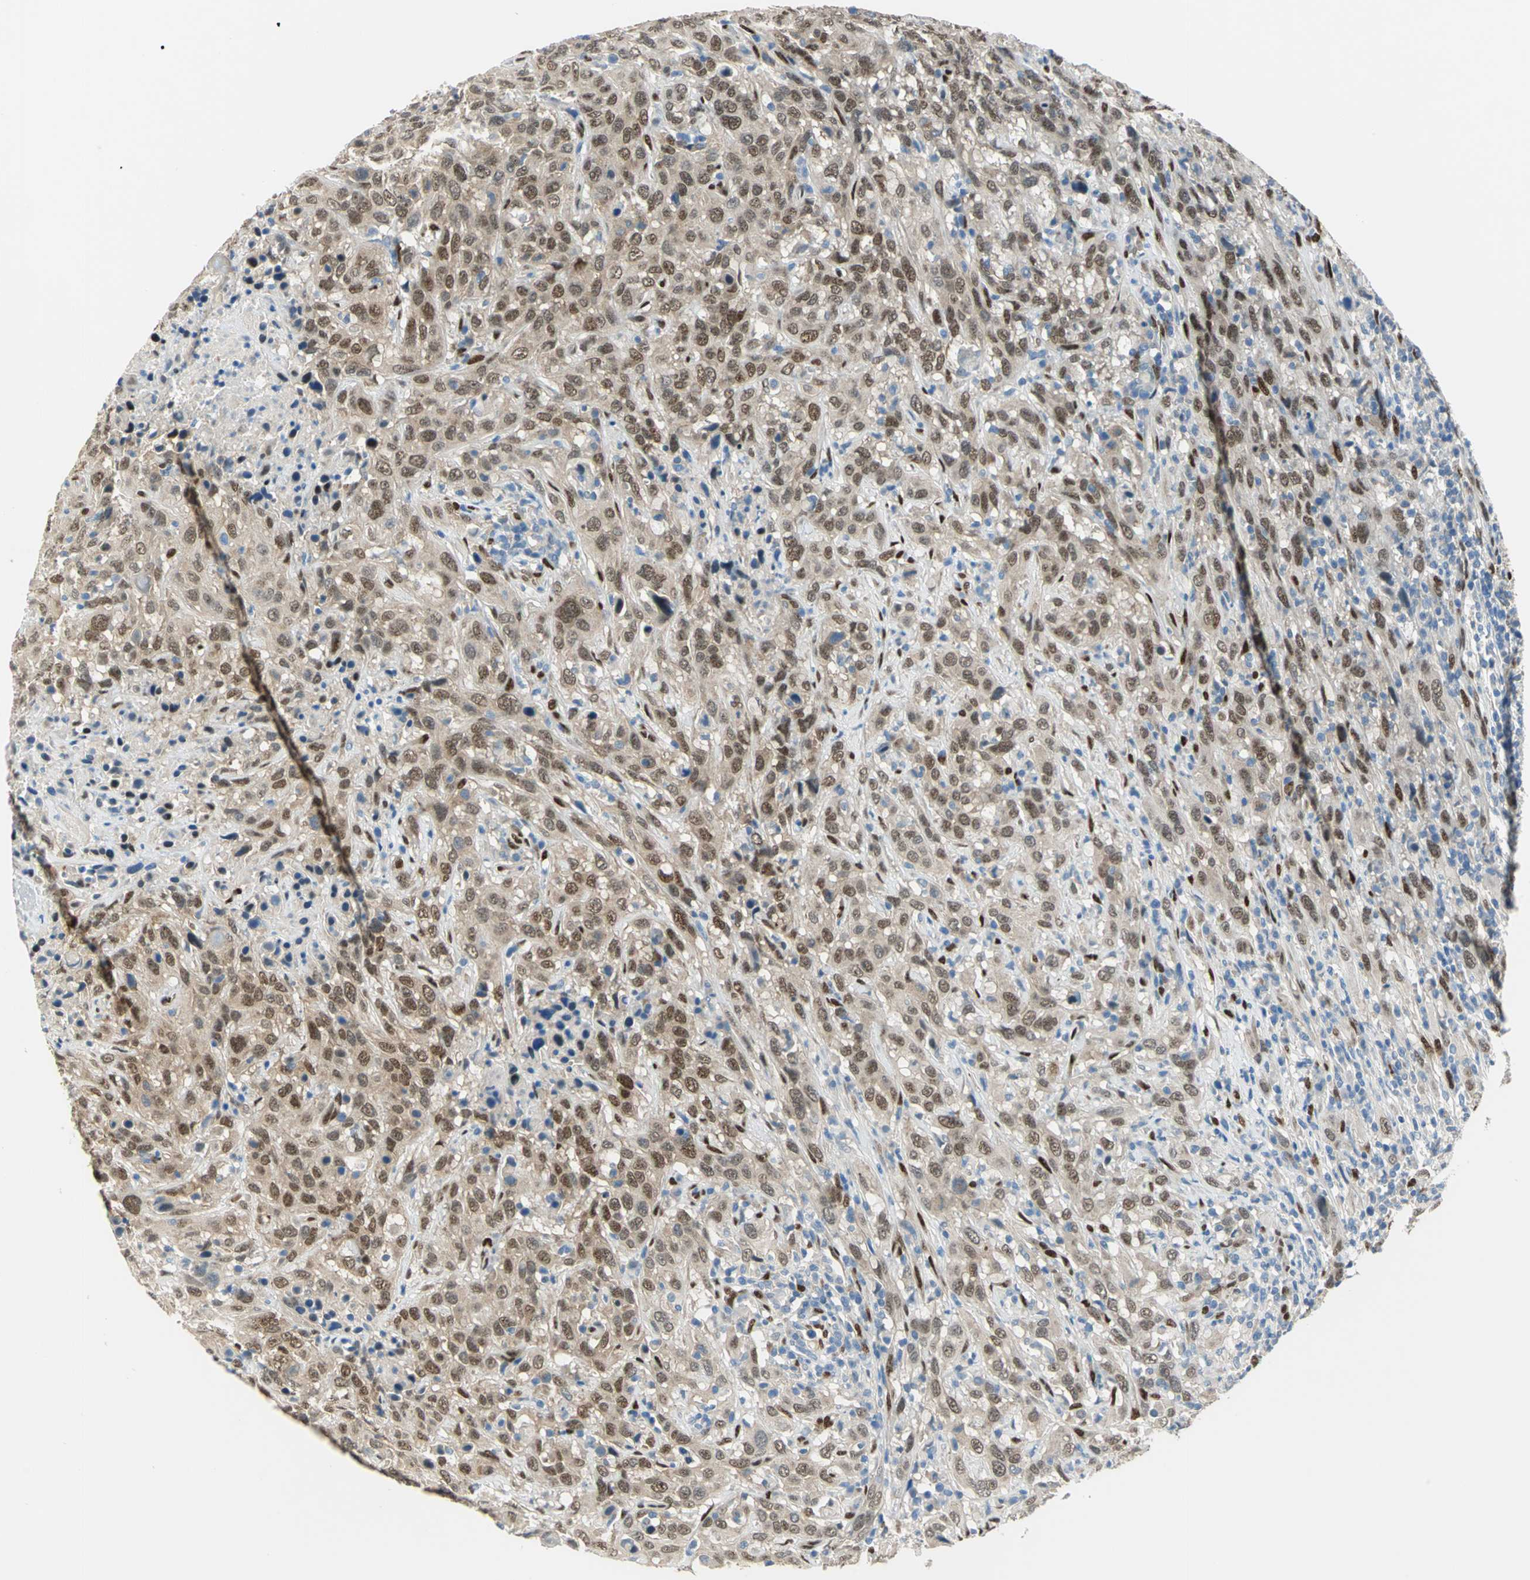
{"staining": {"intensity": "moderate", "quantity": ">75%", "location": "cytoplasmic/membranous,nuclear"}, "tissue": "urothelial cancer", "cell_type": "Tumor cells", "image_type": "cancer", "snomed": [{"axis": "morphology", "description": "Urothelial carcinoma, High grade"}, {"axis": "topography", "description": "Urinary bladder"}], "caption": "IHC image of human high-grade urothelial carcinoma stained for a protein (brown), which reveals medium levels of moderate cytoplasmic/membranous and nuclear positivity in approximately >75% of tumor cells.", "gene": "RBFOX2", "patient": {"sex": "male", "age": 61}}